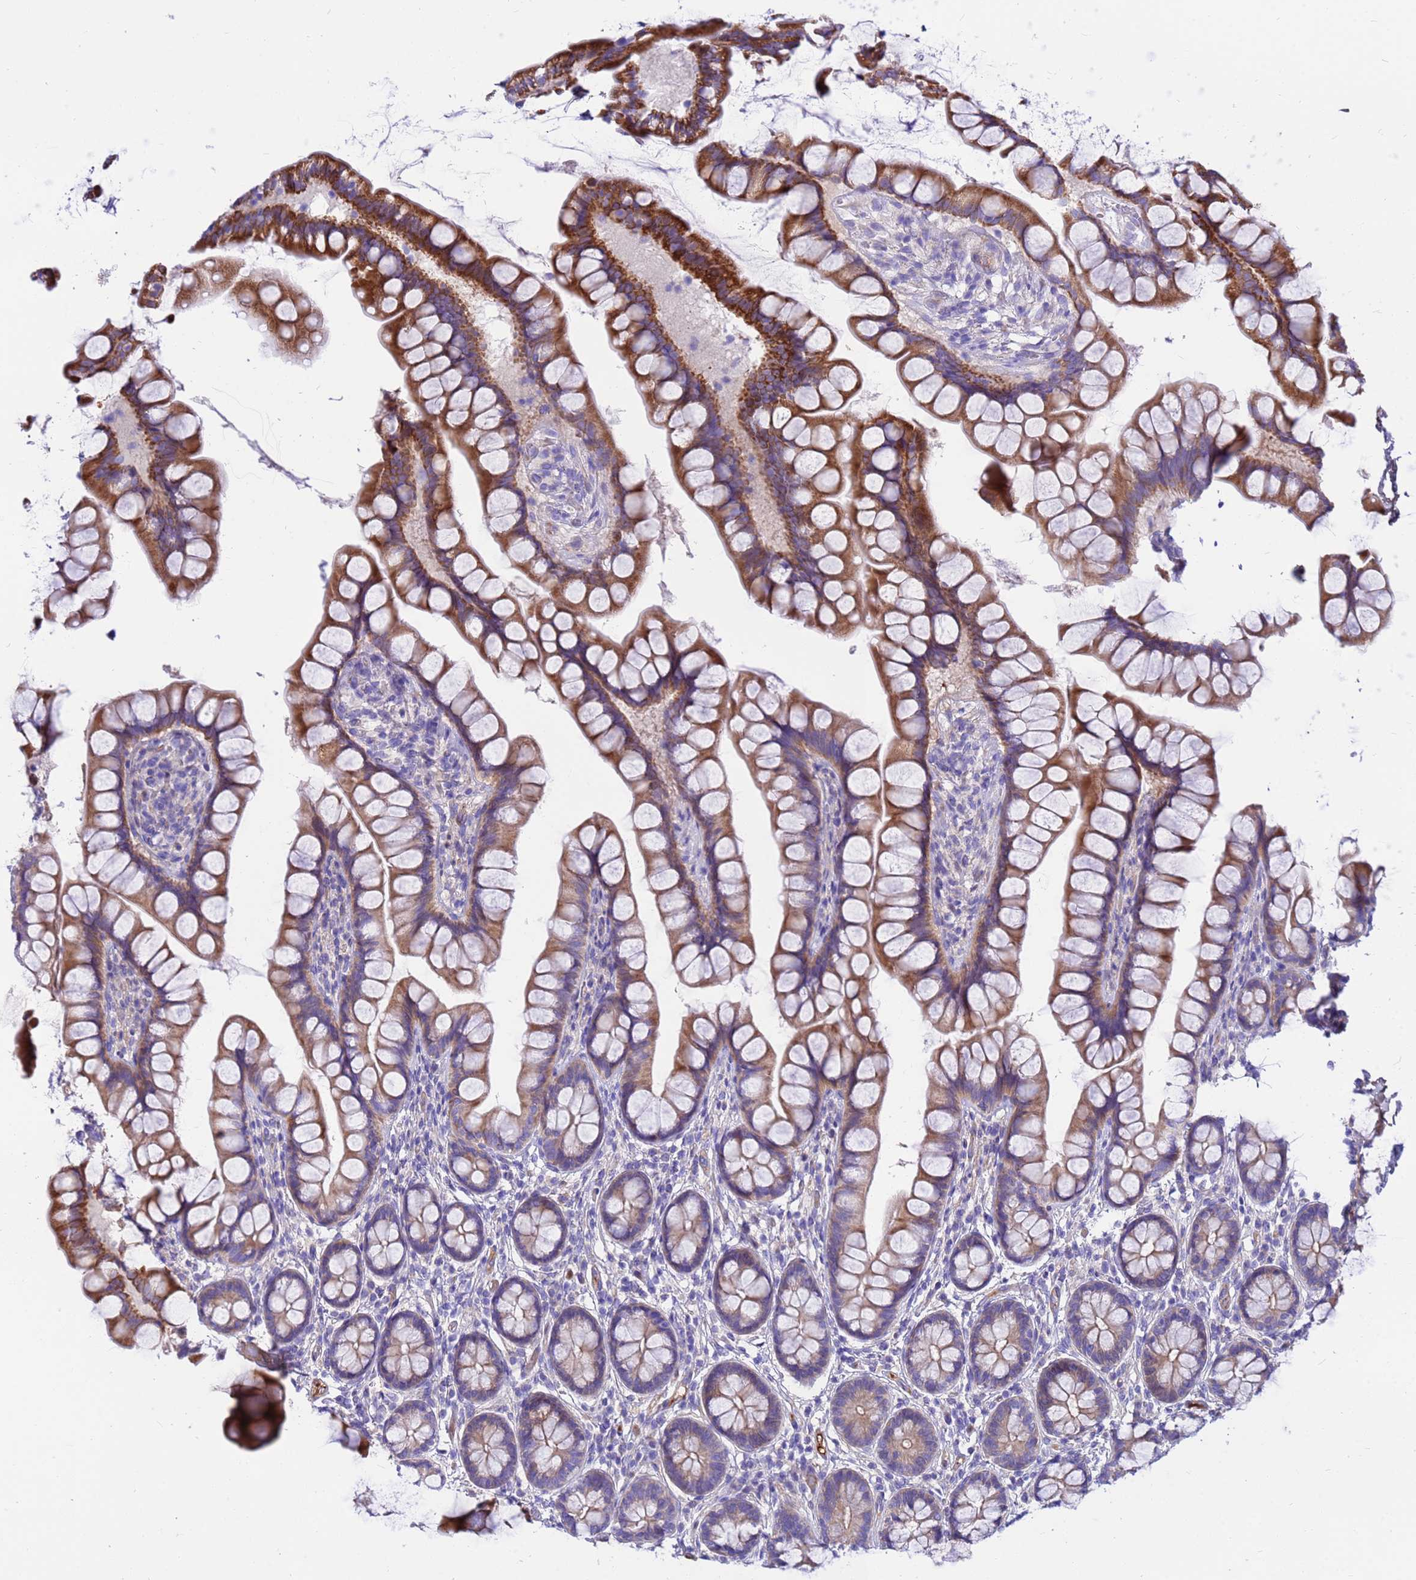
{"staining": {"intensity": "moderate", "quantity": ">75%", "location": "cytoplasmic/membranous"}, "tissue": "small intestine", "cell_type": "Glandular cells", "image_type": "normal", "snomed": [{"axis": "morphology", "description": "Normal tissue, NOS"}, {"axis": "topography", "description": "Small intestine"}], "caption": "IHC (DAB) staining of normal small intestine exhibits moderate cytoplasmic/membranous protein expression in about >75% of glandular cells.", "gene": "CRHBP", "patient": {"sex": "male", "age": 70}}